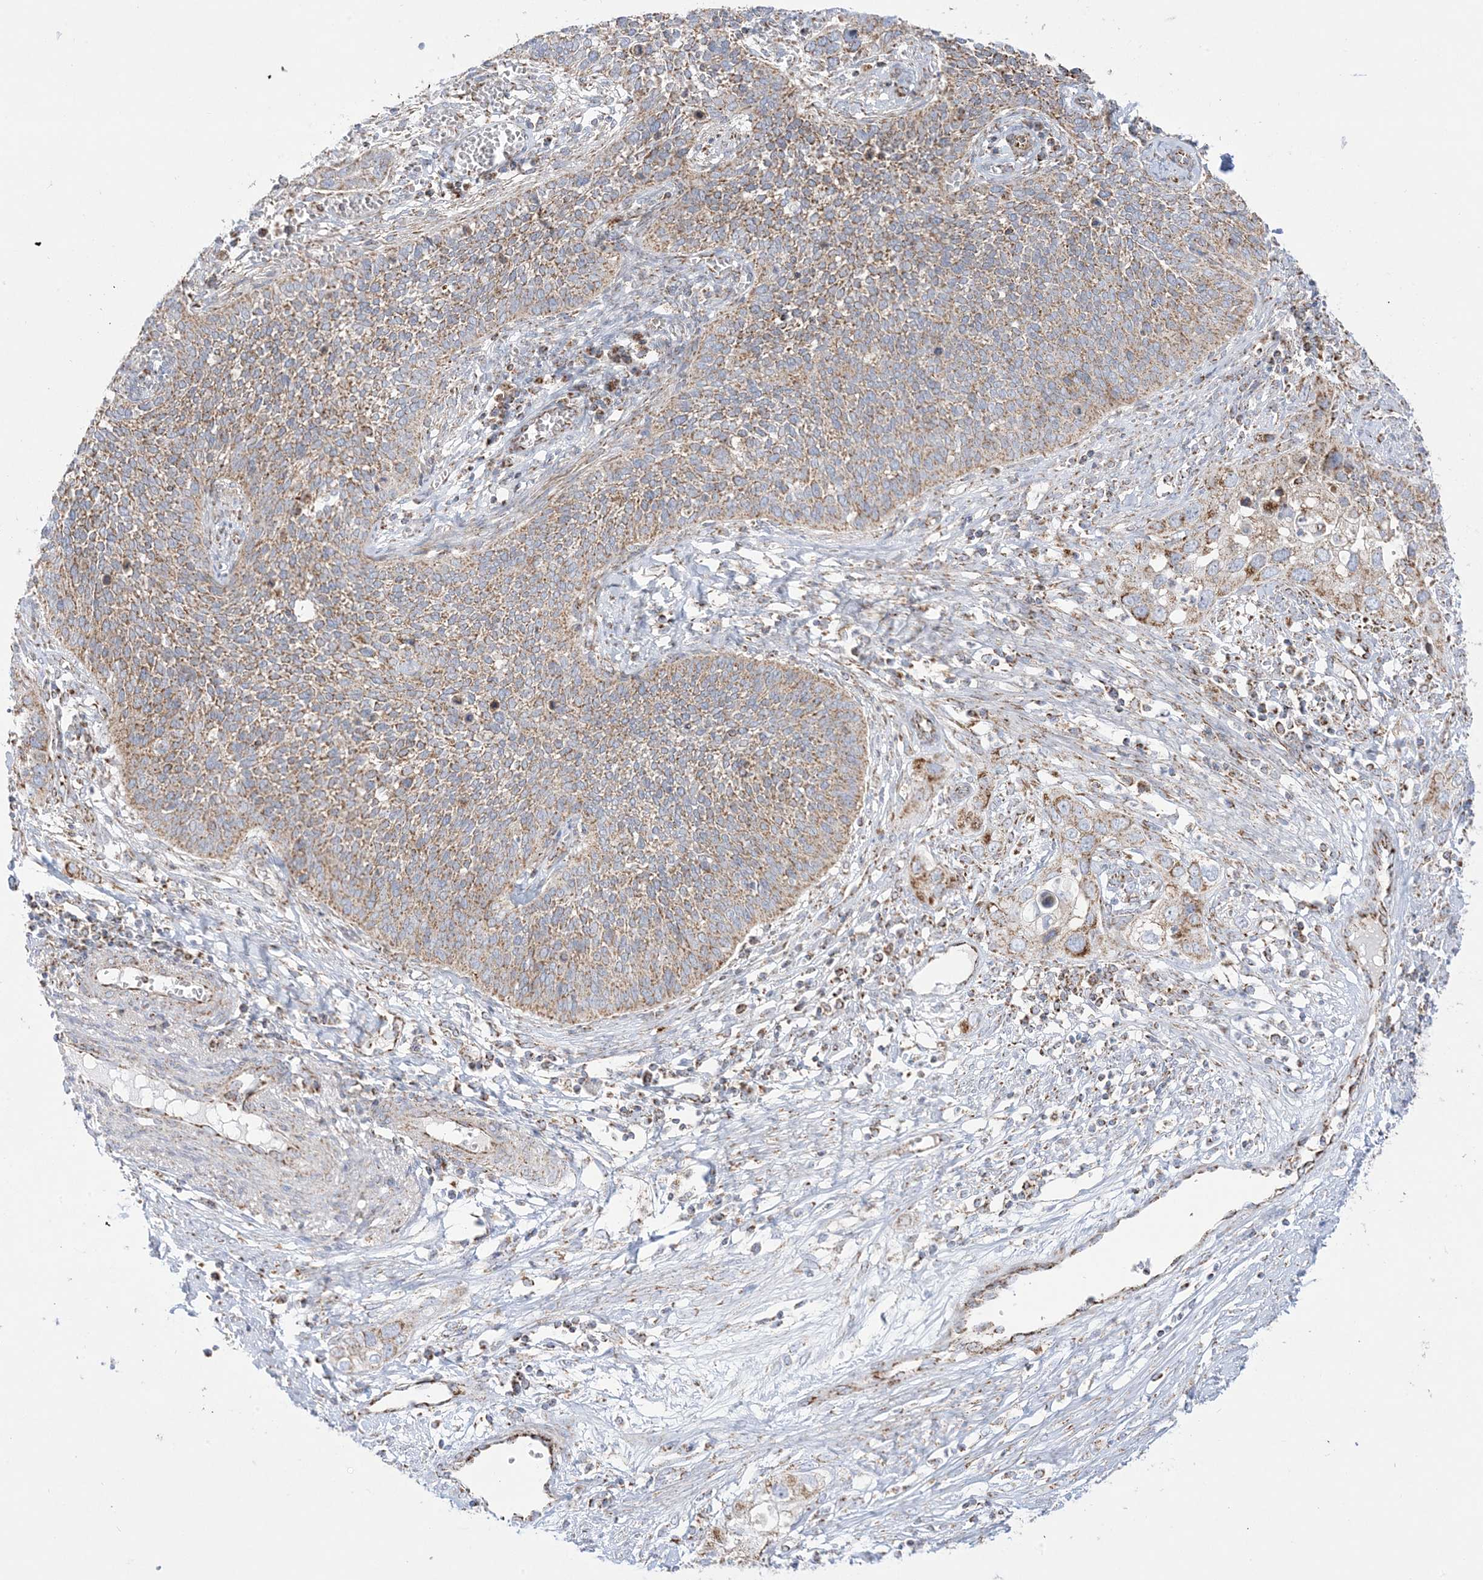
{"staining": {"intensity": "moderate", "quantity": ">75%", "location": "cytoplasmic/membranous"}, "tissue": "cervical cancer", "cell_type": "Tumor cells", "image_type": "cancer", "snomed": [{"axis": "morphology", "description": "Squamous cell carcinoma, NOS"}, {"axis": "topography", "description": "Cervix"}], "caption": "Protein staining by immunohistochemistry (IHC) shows moderate cytoplasmic/membranous expression in about >75% of tumor cells in cervical cancer (squamous cell carcinoma).", "gene": "MRPS36", "patient": {"sex": "female", "age": 34}}